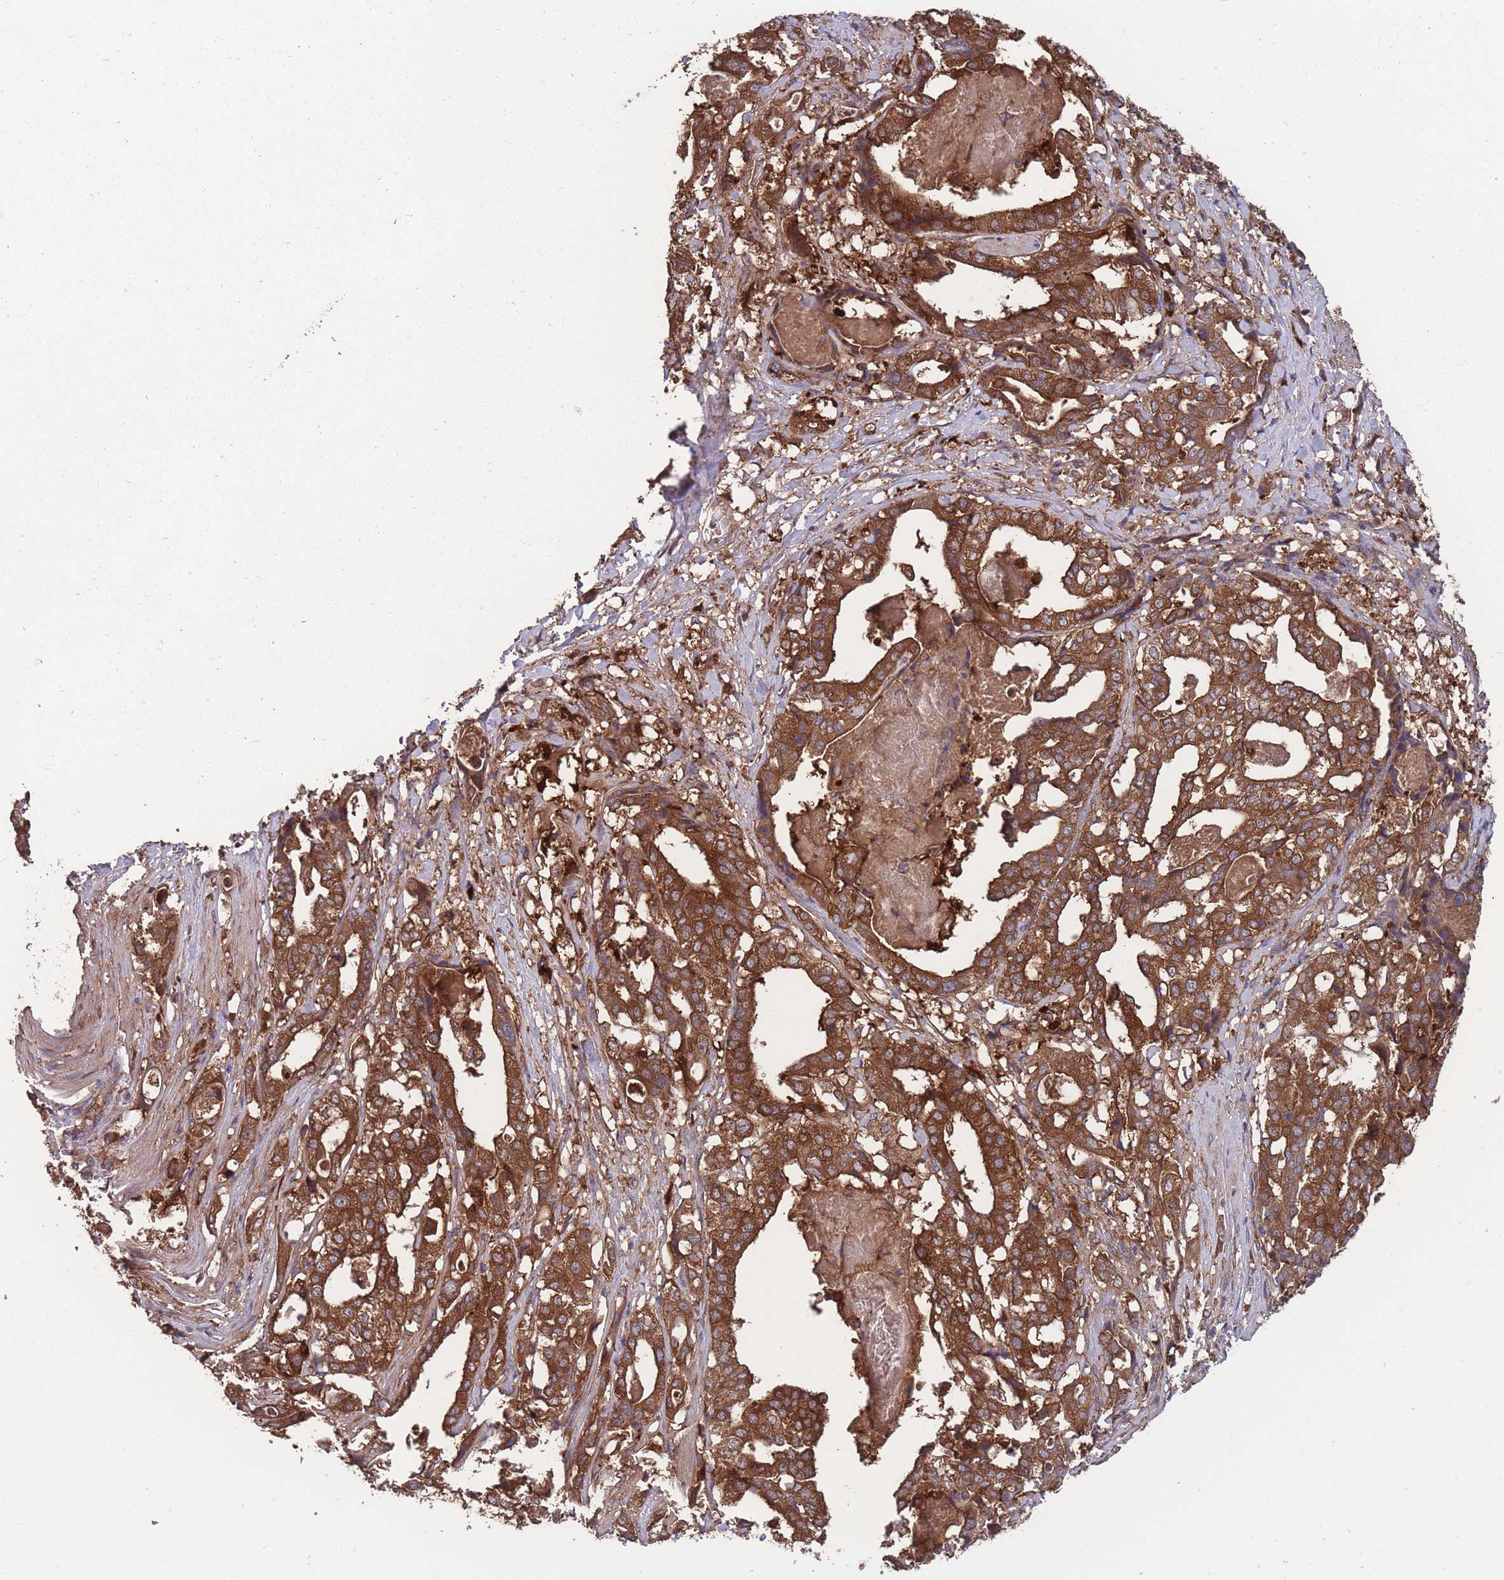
{"staining": {"intensity": "strong", "quantity": ">75%", "location": "cytoplasmic/membranous"}, "tissue": "stomach cancer", "cell_type": "Tumor cells", "image_type": "cancer", "snomed": [{"axis": "morphology", "description": "Adenocarcinoma, NOS"}, {"axis": "topography", "description": "Stomach"}], "caption": "Stomach cancer (adenocarcinoma) was stained to show a protein in brown. There is high levels of strong cytoplasmic/membranous expression in about >75% of tumor cells.", "gene": "ZPR1", "patient": {"sex": "male", "age": 48}}